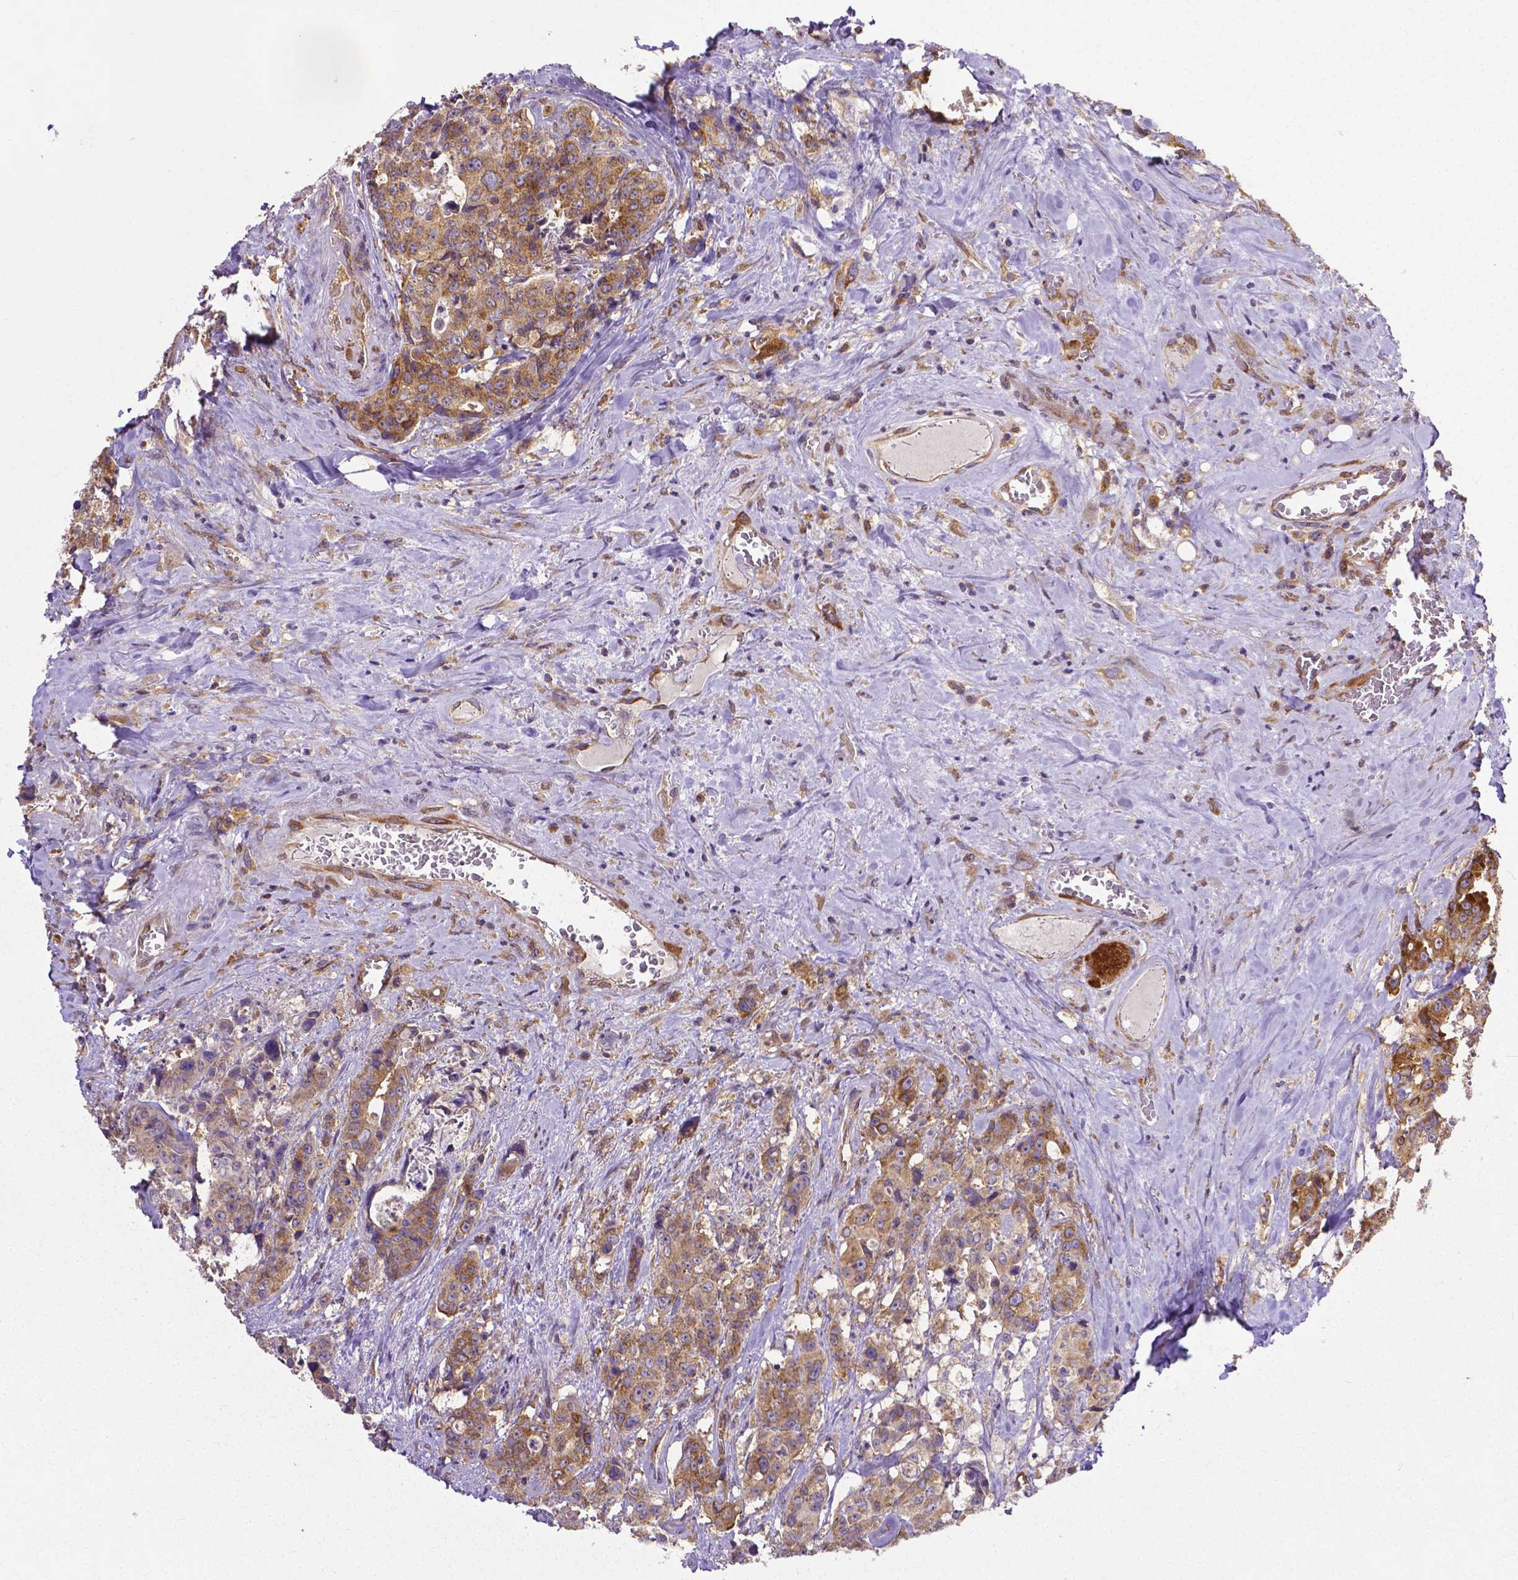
{"staining": {"intensity": "moderate", "quantity": ">75%", "location": "cytoplasmic/membranous"}, "tissue": "colorectal cancer", "cell_type": "Tumor cells", "image_type": "cancer", "snomed": [{"axis": "morphology", "description": "Adenocarcinoma, NOS"}, {"axis": "topography", "description": "Rectum"}], "caption": "The immunohistochemical stain shows moderate cytoplasmic/membranous staining in tumor cells of colorectal adenocarcinoma tissue.", "gene": "DICER1", "patient": {"sex": "female", "age": 62}}